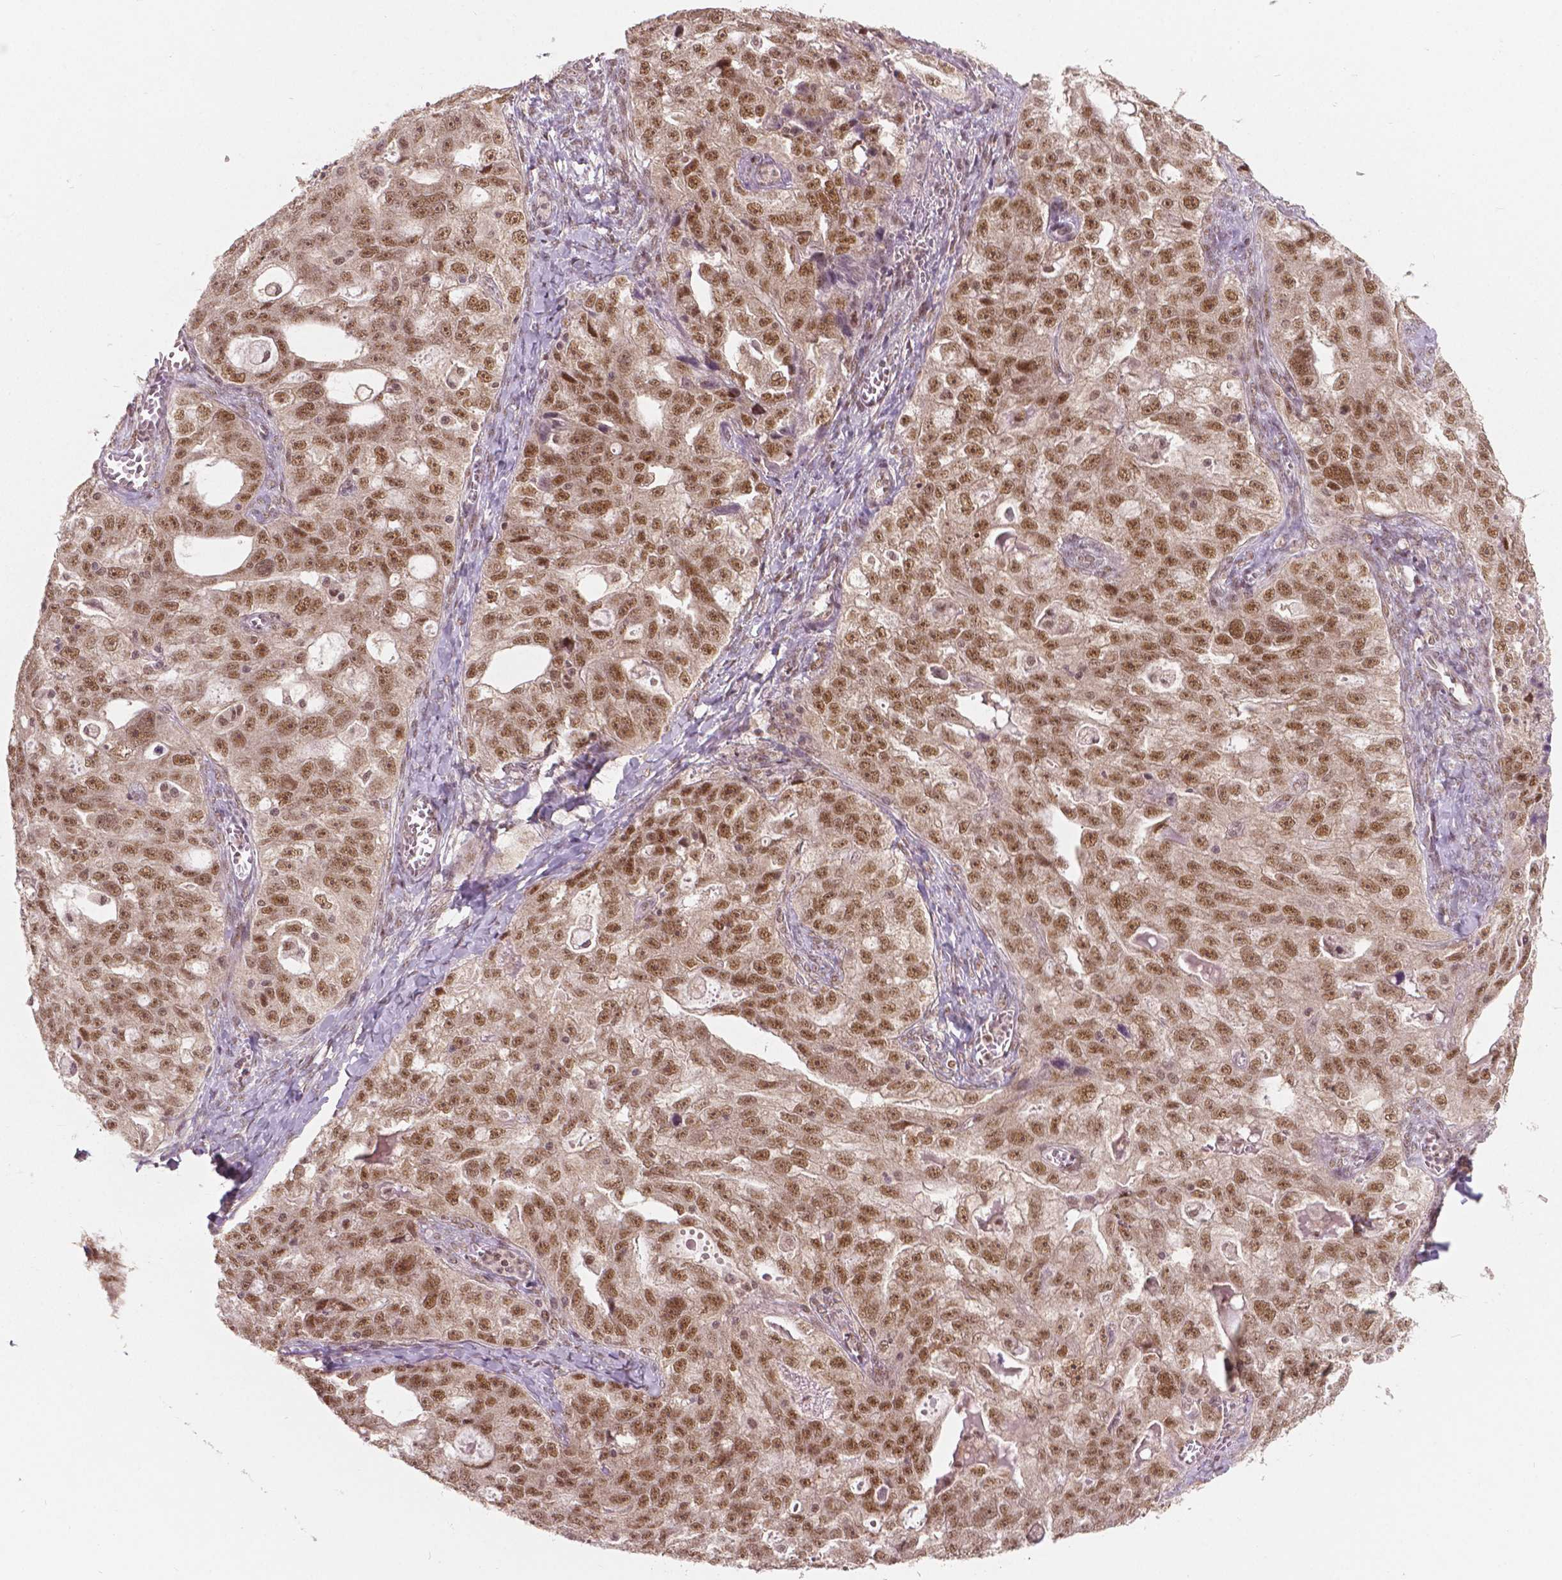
{"staining": {"intensity": "moderate", "quantity": ">75%", "location": "nuclear"}, "tissue": "ovarian cancer", "cell_type": "Tumor cells", "image_type": "cancer", "snomed": [{"axis": "morphology", "description": "Cystadenocarcinoma, serous, NOS"}, {"axis": "topography", "description": "Ovary"}], "caption": "The image displays a brown stain indicating the presence of a protein in the nuclear of tumor cells in ovarian serous cystadenocarcinoma.", "gene": "NSD2", "patient": {"sex": "female", "age": 51}}